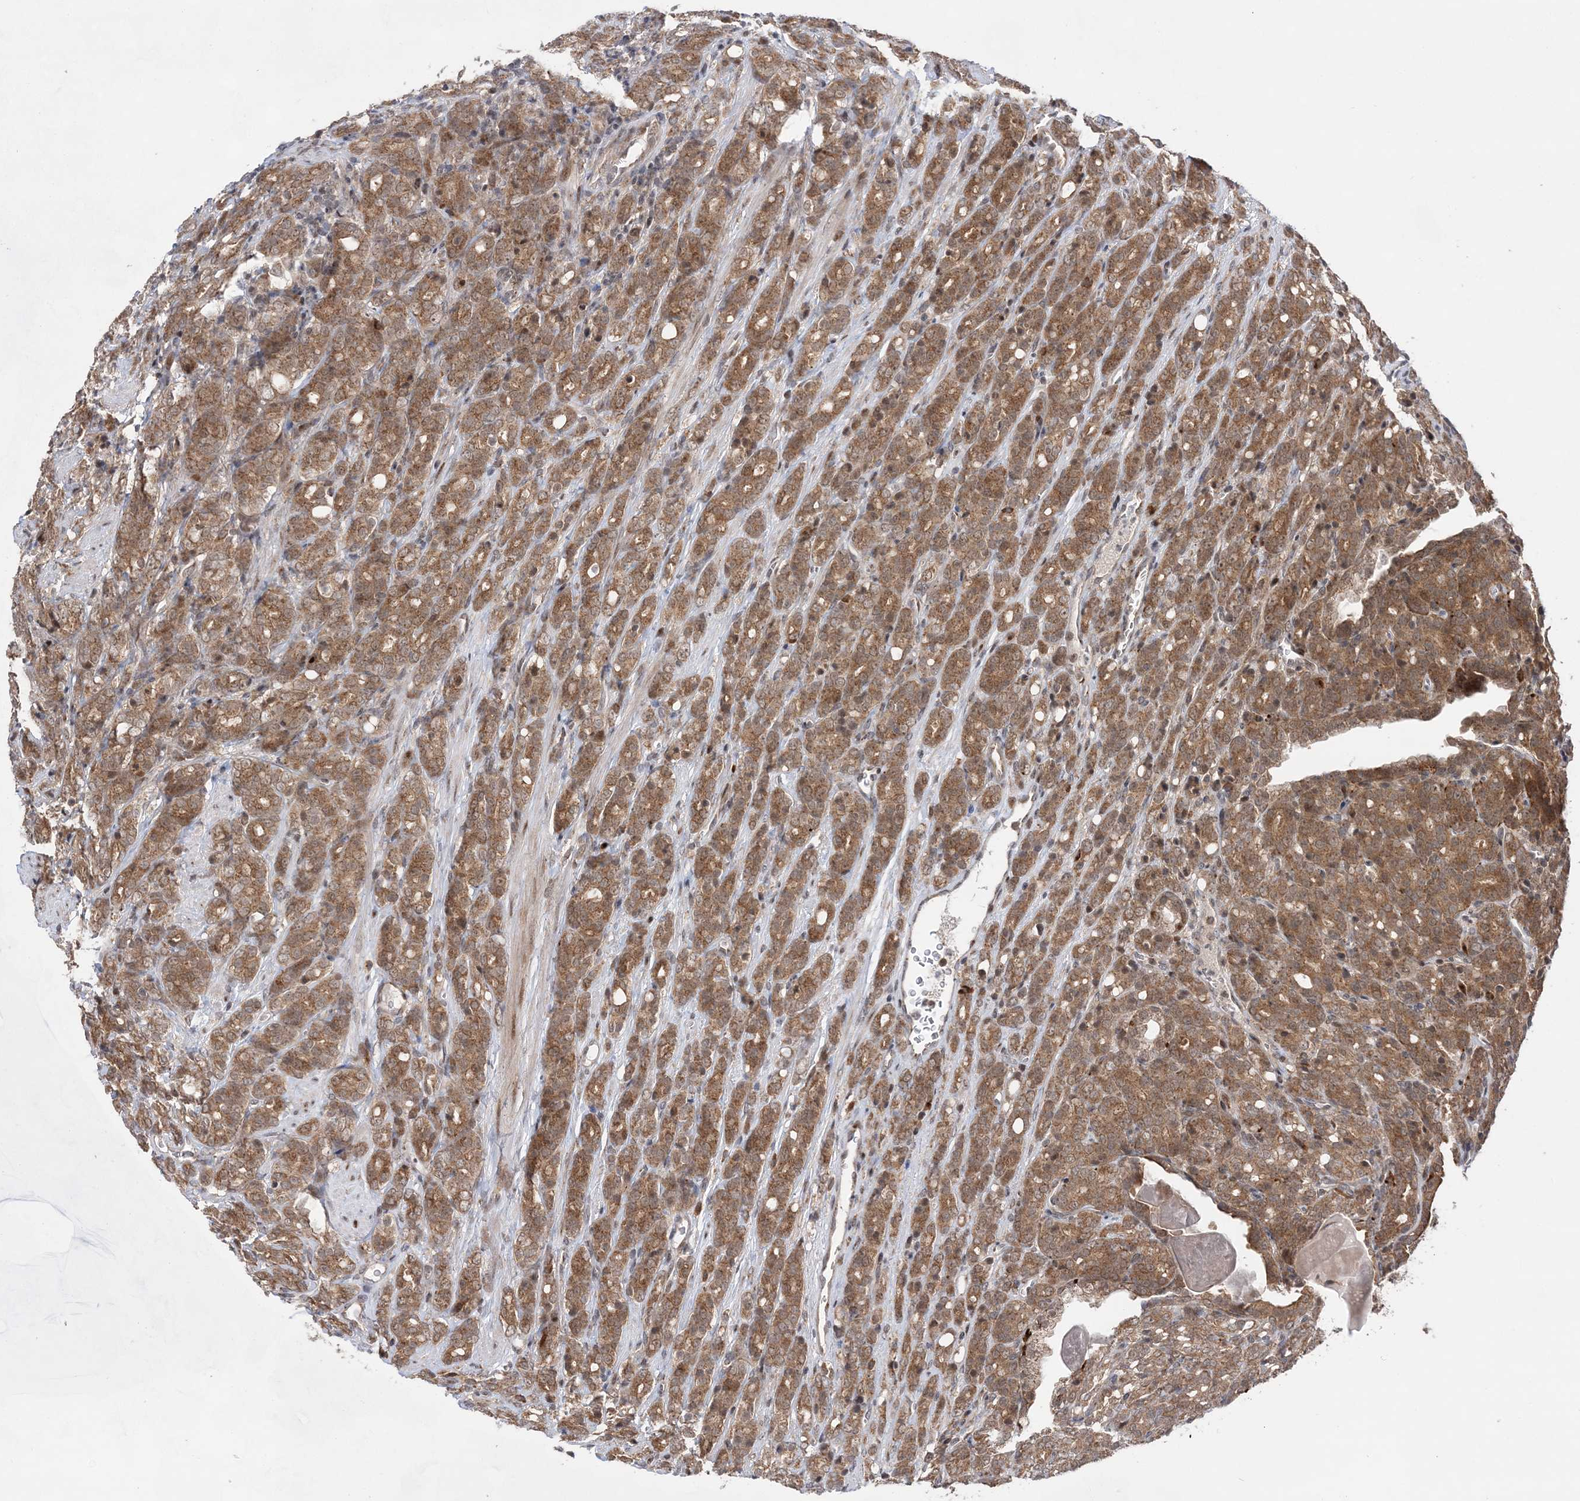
{"staining": {"intensity": "moderate", "quantity": ">75%", "location": "cytoplasmic/membranous"}, "tissue": "prostate cancer", "cell_type": "Tumor cells", "image_type": "cancer", "snomed": [{"axis": "morphology", "description": "Adenocarcinoma, High grade"}, {"axis": "topography", "description": "Prostate"}], "caption": "Immunohistochemistry image of neoplastic tissue: human prostate cancer (adenocarcinoma (high-grade)) stained using immunohistochemistry (IHC) displays medium levels of moderate protein expression localized specifically in the cytoplasmic/membranous of tumor cells, appearing as a cytoplasmic/membranous brown color.", "gene": "ANAPC15", "patient": {"sex": "male", "age": 62}}